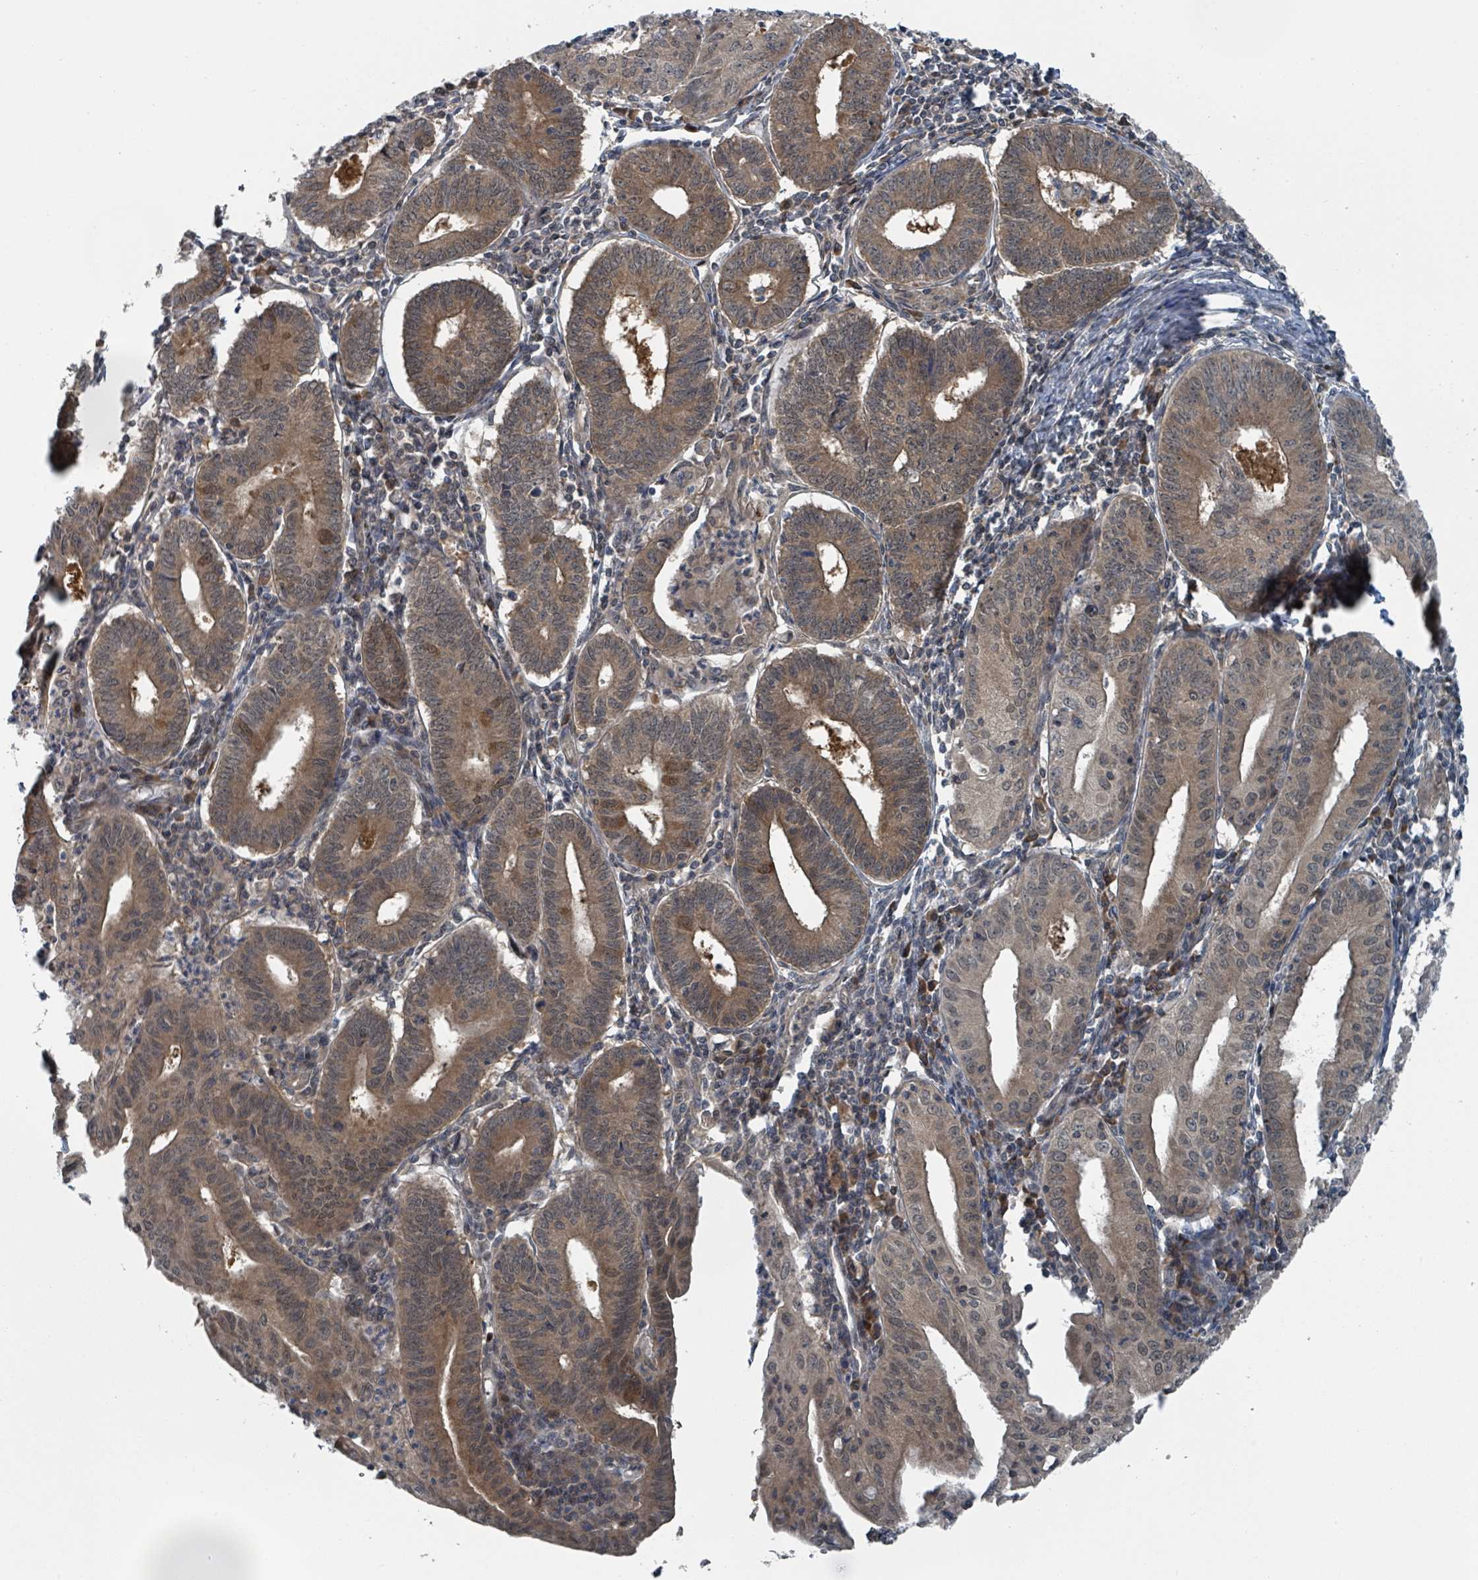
{"staining": {"intensity": "moderate", "quantity": ">75%", "location": "cytoplasmic/membranous,nuclear"}, "tissue": "endometrial cancer", "cell_type": "Tumor cells", "image_type": "cancer", "snomed": [{"axis": "morphology", "description": "Adenocarcinoma, NOS"}, {"axis": "topography", "description": "Endometrium"}], "caption": "Endometrial cancer (adenocarcinoma) tissue displays moderate cytoplasmic/membranous and nuclear staining in about >75% of tumor cells, visualized by immunohistochemistry. The staining was performed using DAB to visualize the protein expression in brown, while the nuclei were stained in blue with hematoxylin (Magnification: 20x).", "gene": "GOLGA7", "patient": {"sex": "female", "age": 60}}